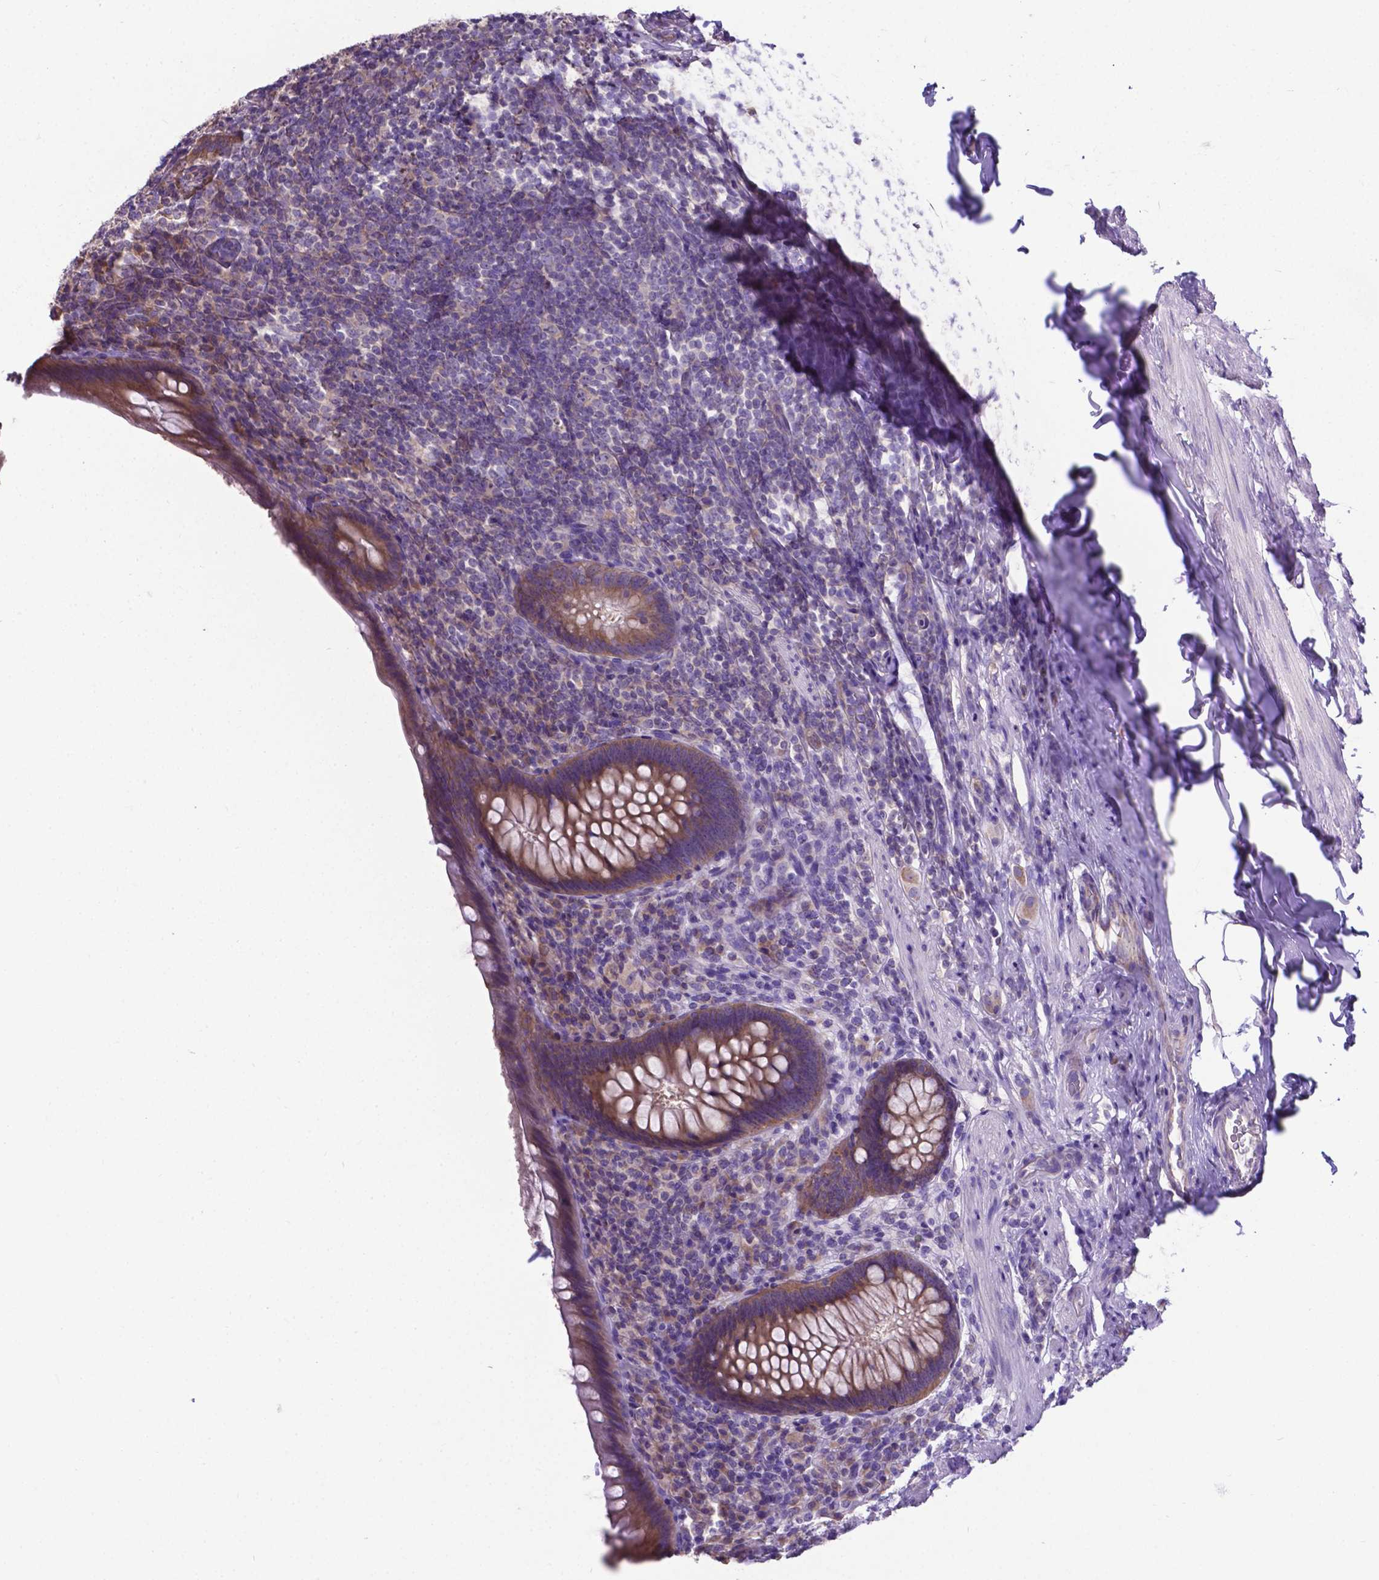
{"staining": {"intensity": "moderate", "quantity": ">75%", "location": "cytoplasmic/membranous"}, "tissue": "appendix", "cell_type": "Glandular cells", "image_type": "normal", "snomed": [{"axis": "morphology", "description": "Normal tissue, NOS"}, {"axis": "topography", "description": "Appendix"}], "caption": "Glandular cells display medium levels of moderate cytoplasmic/membranous positivity in about >75% of cells in normal appendix.", "gene": "RPL6", "patient": {"sex": "male", "age": 47}}